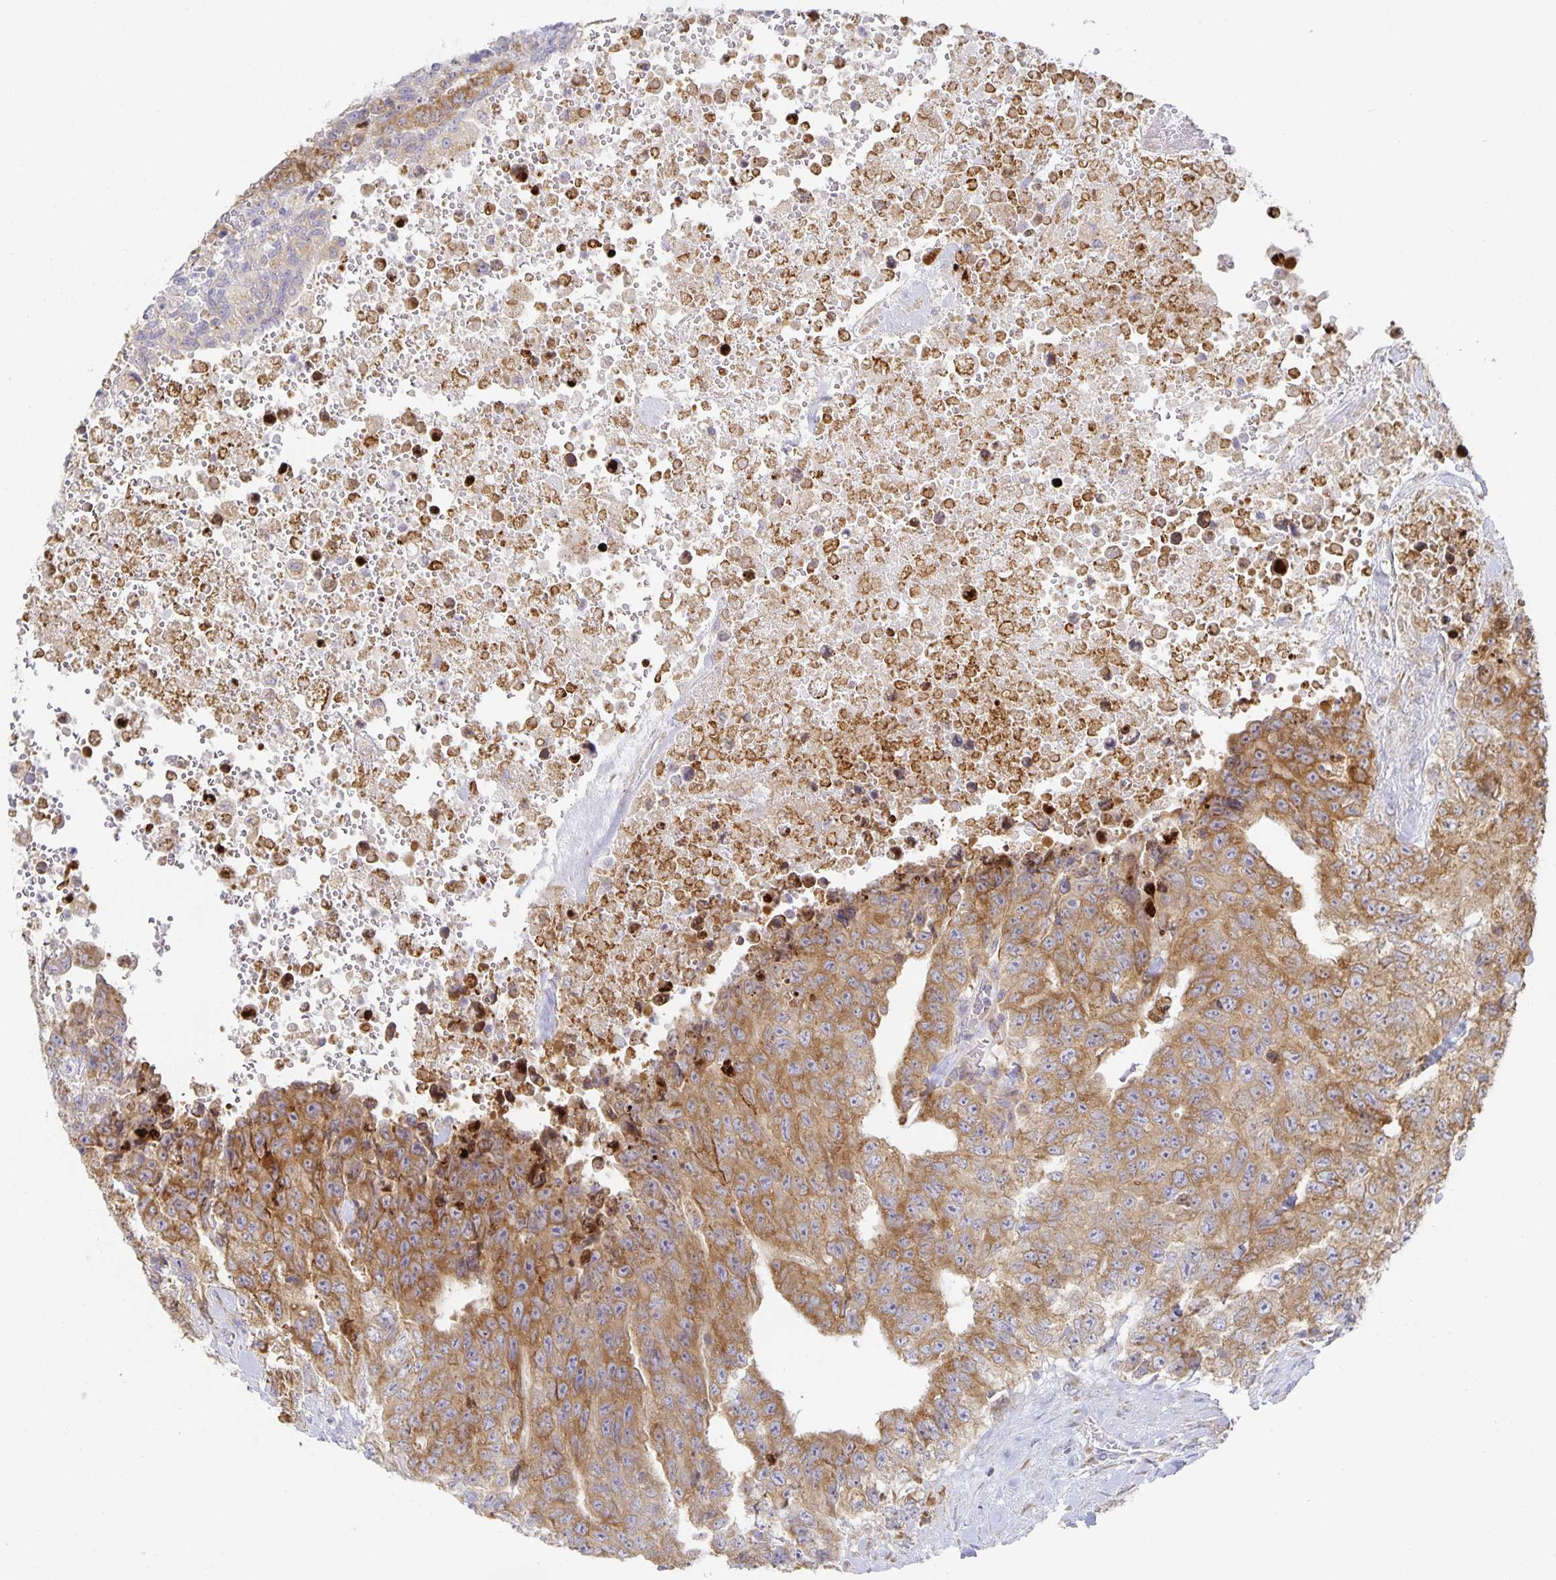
{"staining": {"intensity": "moderate", "quantity": ">75%", "location": "cytoplasmic/membranous"}, "tissue": "testis cancer", "cell_type": "Tumor cells", "image_type": "cancer", "snomed": [{"axis": "morphology", "description": "Carcinoma, Embryonal, NOS"}, {"axis": "topography", "description": "Testis"}], "caption": "DAB (3,3'-diaminobenzidine) immunohistochemical staining of testis embryonal carcinoma exhibits moderate cytoplasmic/membranous protein staining in about >75% of tumor cells.", "gene": "NOMO1", "patient": {"sex": "male", "age": 24}}